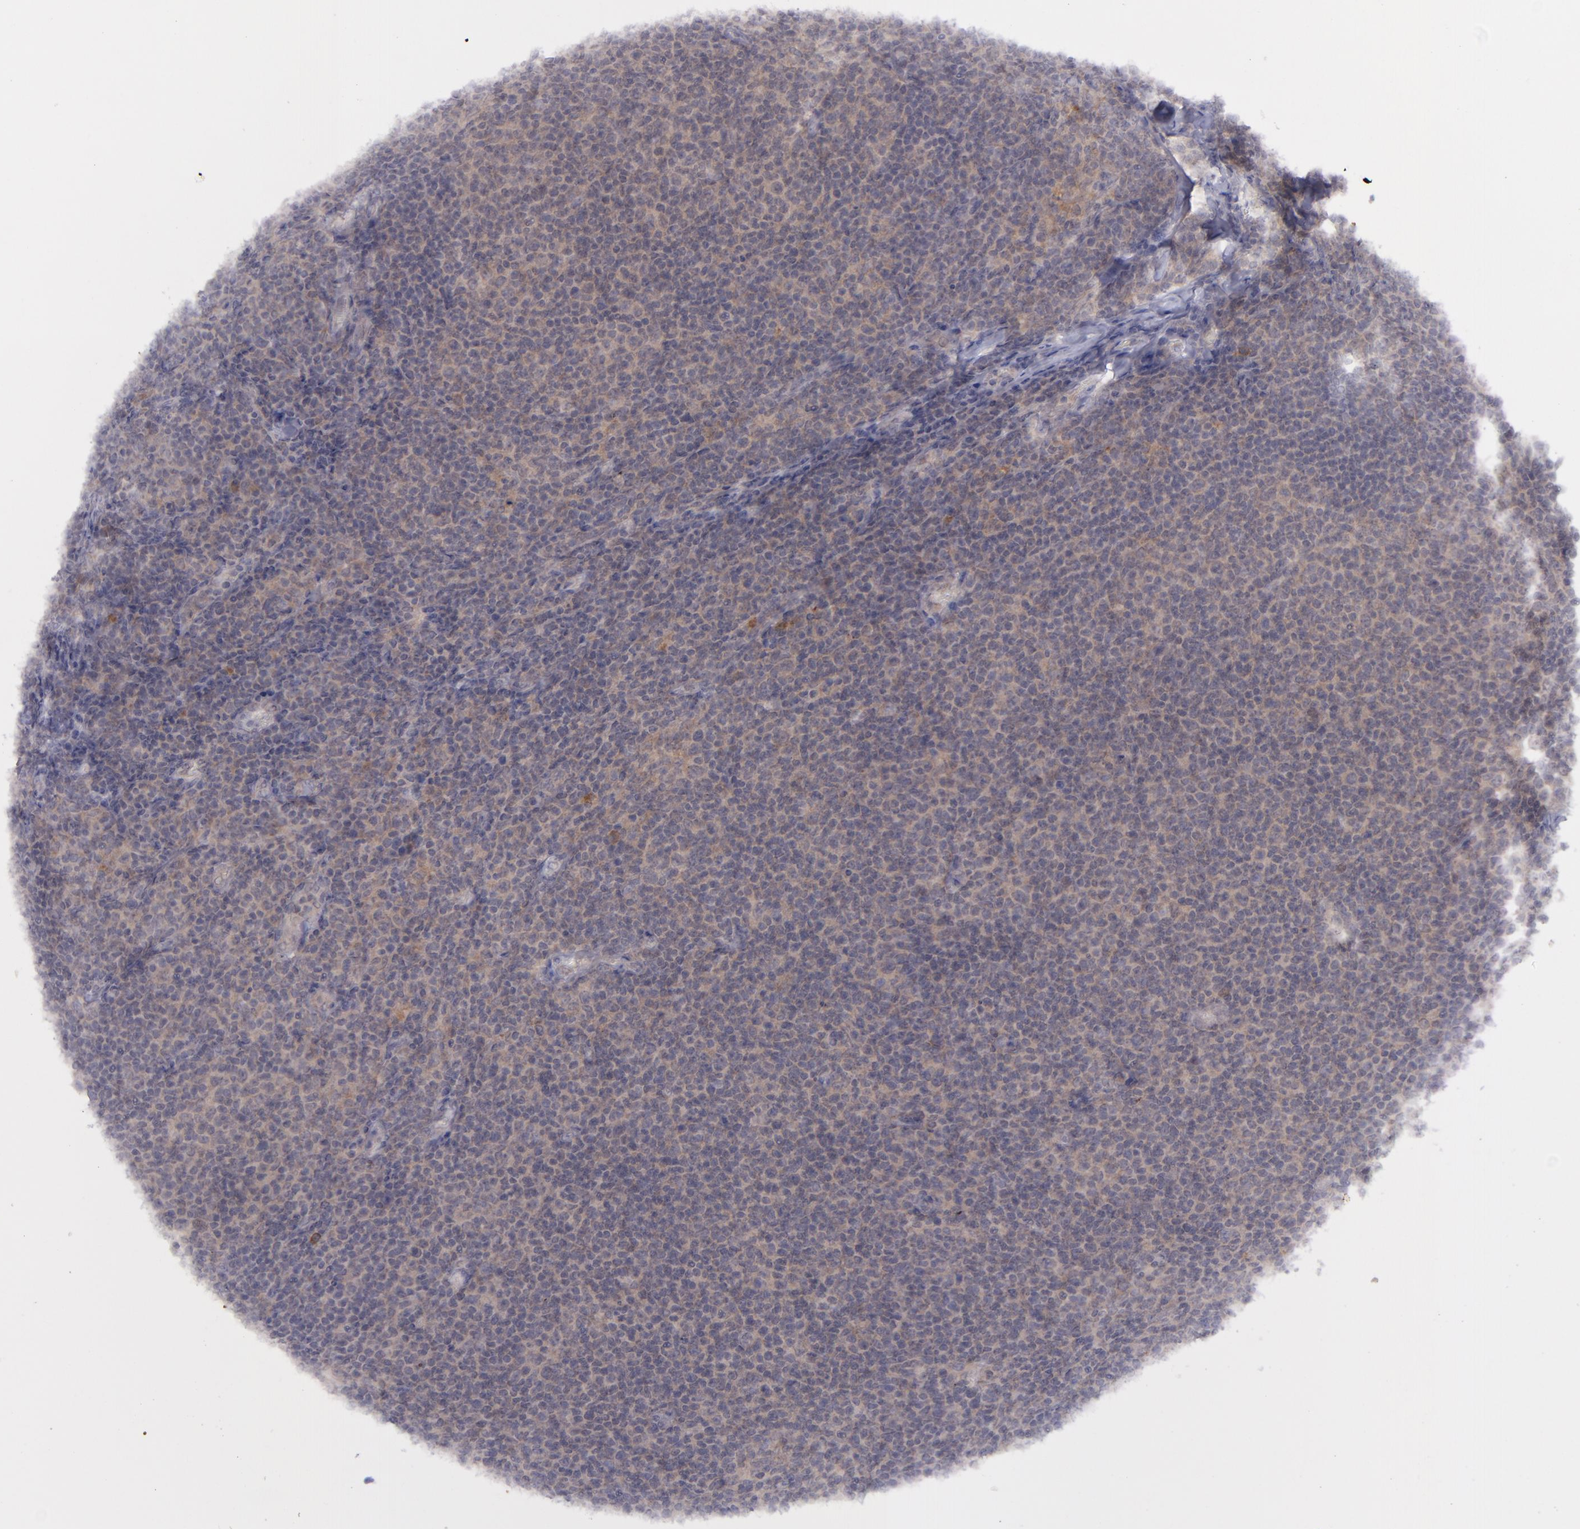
{"staining": {"intensity": "moderate", "quantity": "25%-75%", "location": "cytoplasmic/membranous"}, "tissue": "lymphoma", "cell_type": "Tumor cells", "image_type": "cancer", "snomed": [{"axis": "morphology", "description": "Malignant lymphoma, non-Hodgkin's type, Low grade"}, {"axis": "topography", "description": "Lymph node"}], "caption": "Immunohistochemical staining of lymphoma reveals moderate cytoplasmic/membranous protein staining in about 25%-75% of tumor cells.", "gene": "EVPL", "patient": {"sex": "male", "age": 74}}